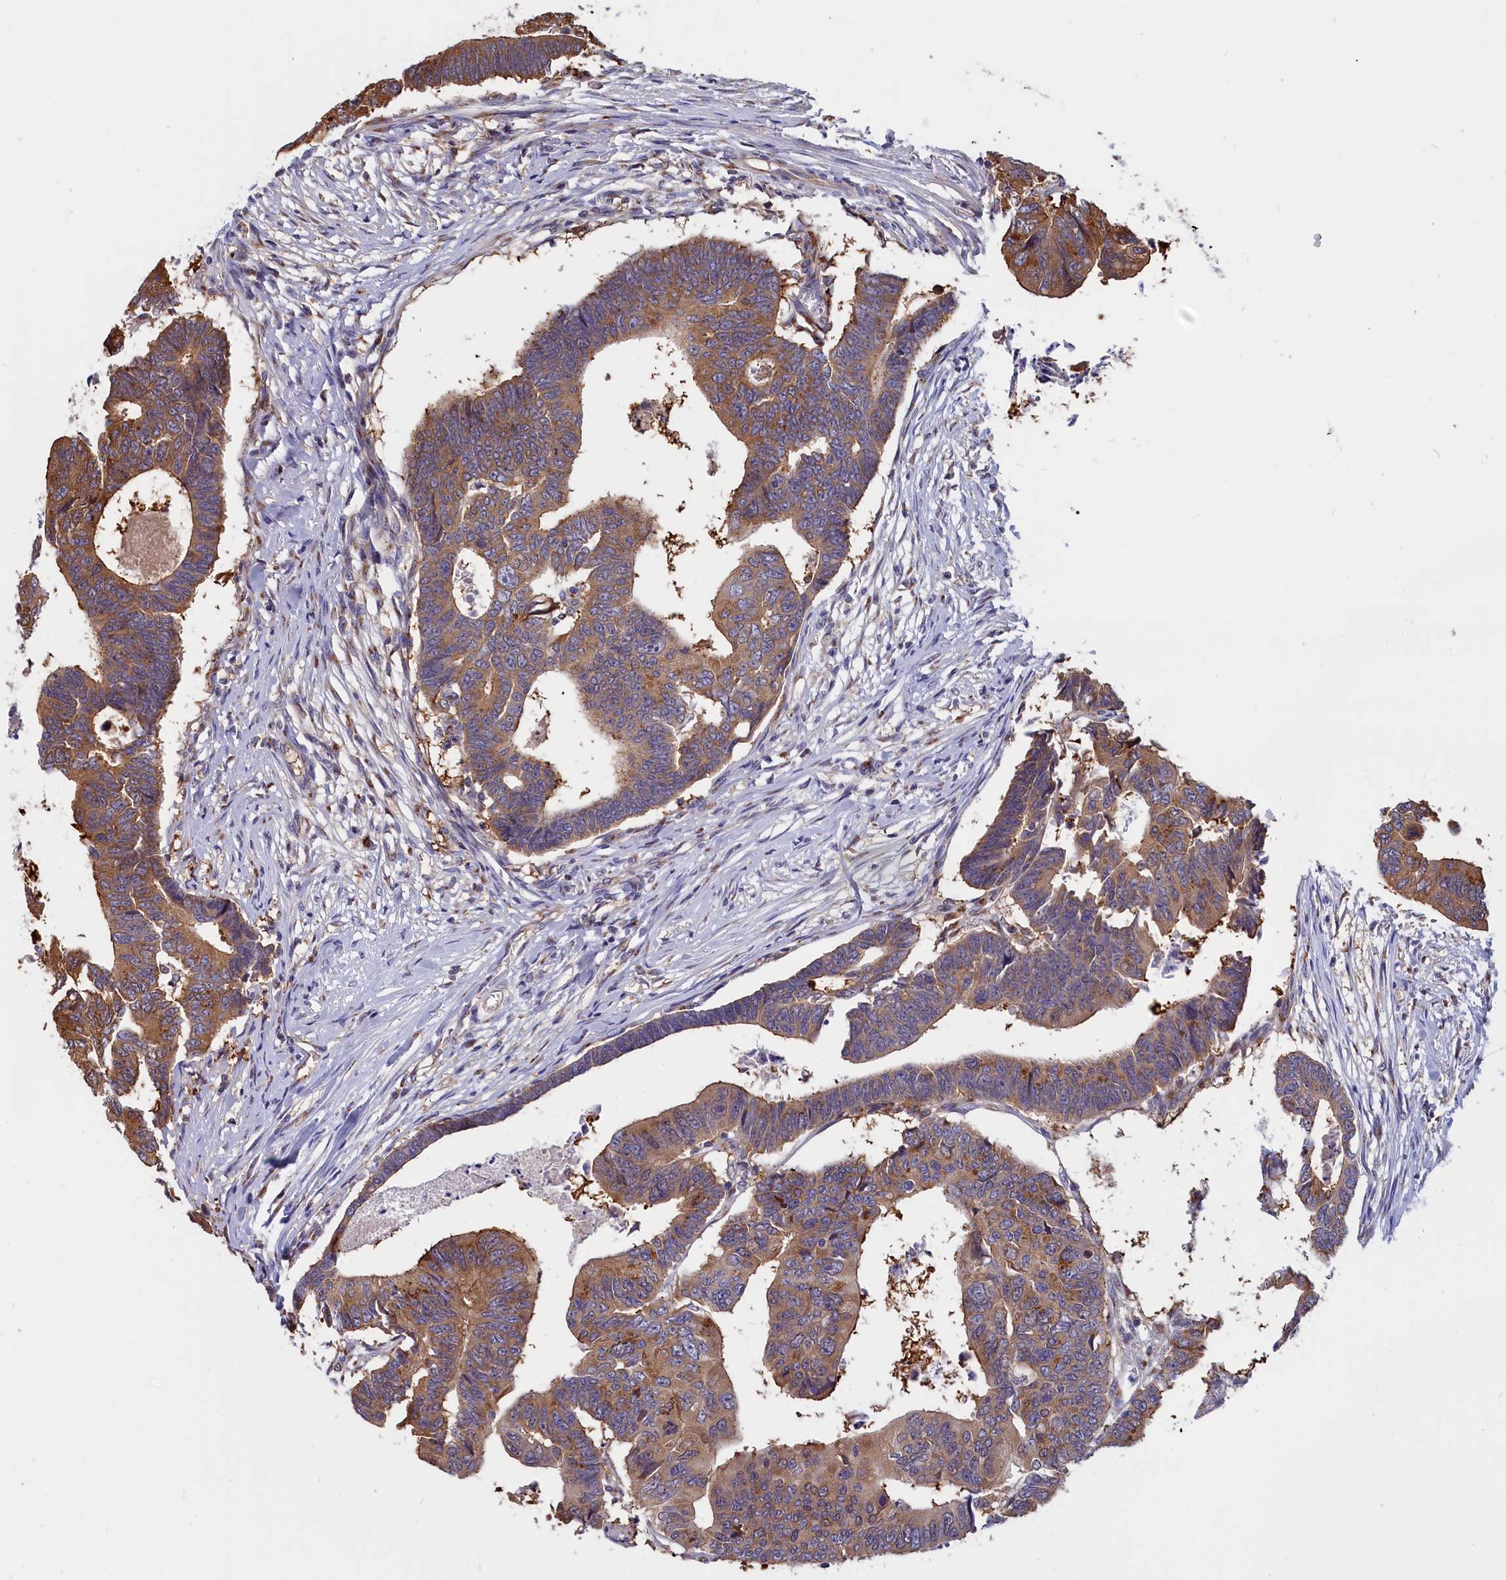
{"staining": {"intensity": "moderate", "quantity": ">75%", "location": "cytoplasmic/membranous"}, "tissue": "colorectal cancer", "cell_type": "Tumor cells", "image_type": "cancer", "snomed": [{"axis": "morphology", "description": "Adenocarcinoma, NOS"}, {"axis": "topography", "description": "Rectum"}], "caption": "Tumor cells demonstrate medium levels of moderate cytoplasmic/membranous staining in approximately >75% of cells in adenocarcinoma (colorectal).", "gene": "ABCC8", "patient": {"sex": "female", "age": 65}}